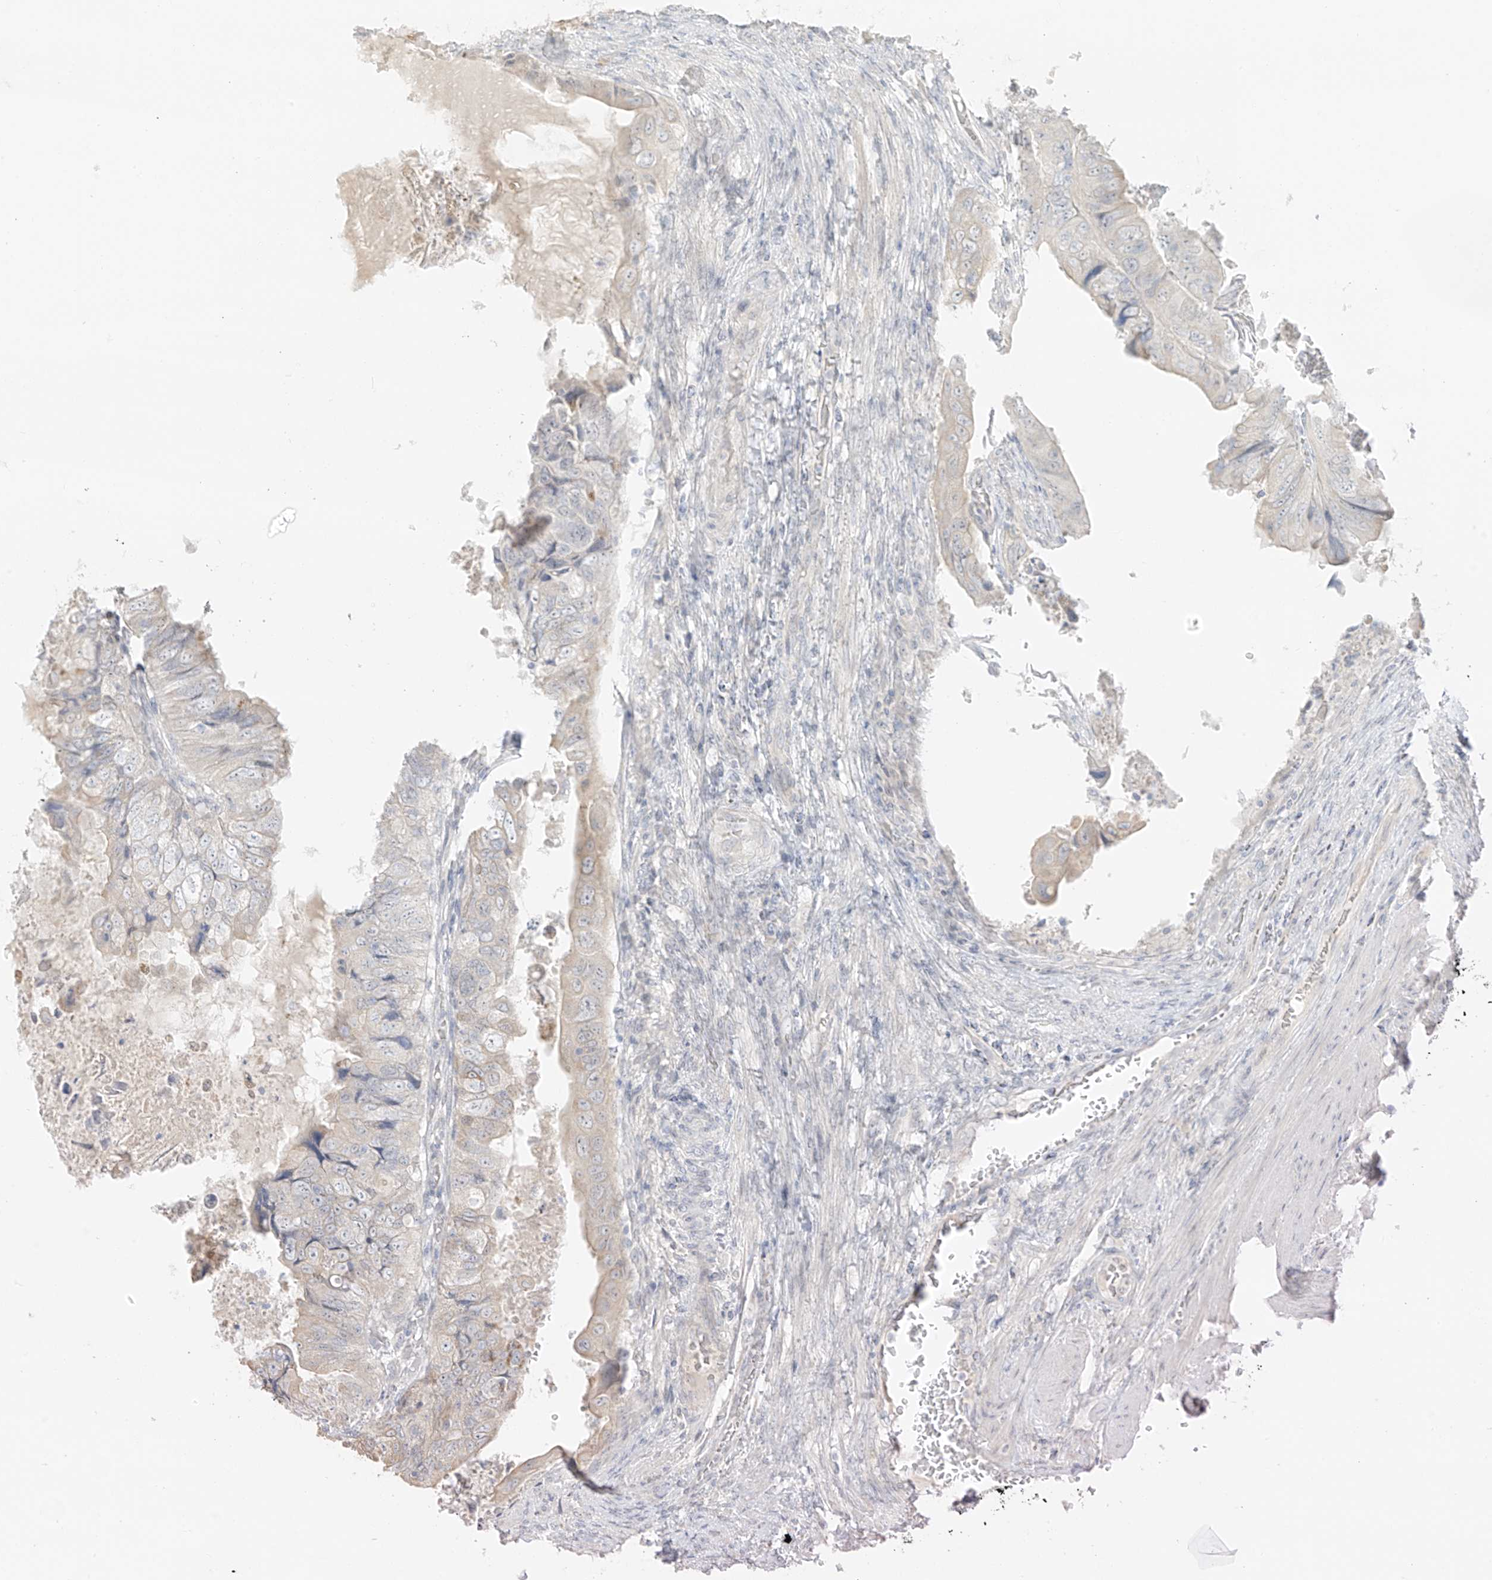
{"staining": {"intensity": "weak", "quantity": "<25%", "location": "cytoplasmic/membranous"}, "tissue": "colorectal cancer", "cell_type": "Tumor cells", "image_type": "cancer", "snomed": [{"axis": "morphology", "description": "Adenocarcinoma, NOS"}, {"axis": "topography", "description": "Rectum"}], "caption": "The image reveals no significant expression in tumor cells of adenocarcinoma (colorectal).", "gene": "DCDC2", "patient": {"sex": "male", "age": 63}}